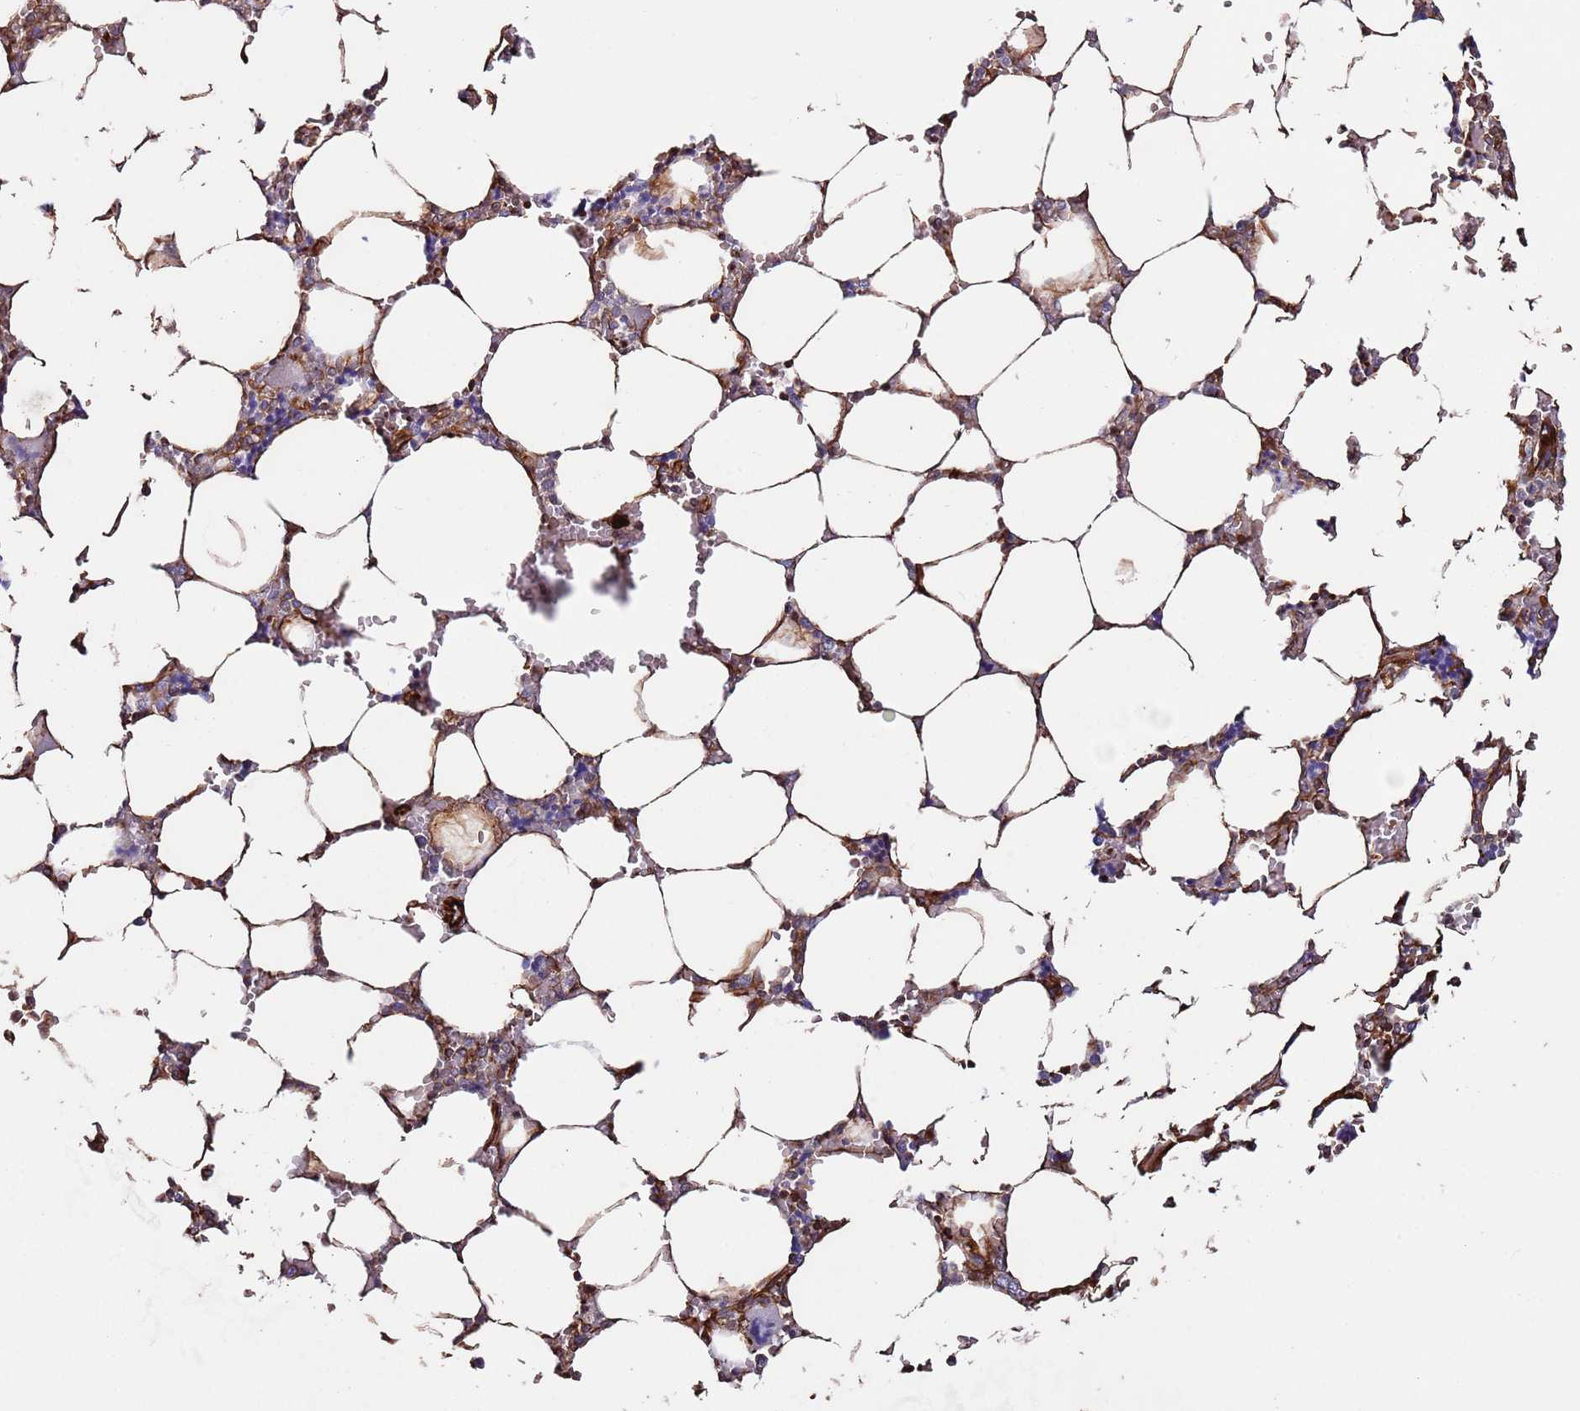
{"staining": {"intensity": "moderate", "quantity": "<25%", "location": "cytoplasmic/membranous"}, "tissue": "bone marrow", "cell_type": "Hematopoietic cells", "image_type": "normal", "snomed": [{"axis": "morphology", "description": "Normal tissue, NOS"}, {"axis": "topography", "description": "Bone marrow"}], "caption": "Moderate cytoplasmic/membranous expression is seen in approximately <25% of hematopoietic cells in unremarkable bone marrow. (DAB IHC with brightfield microscopy, high magnification).", "gene": "MRGPRE", "patient": {"sex": "male", "age": 64}}